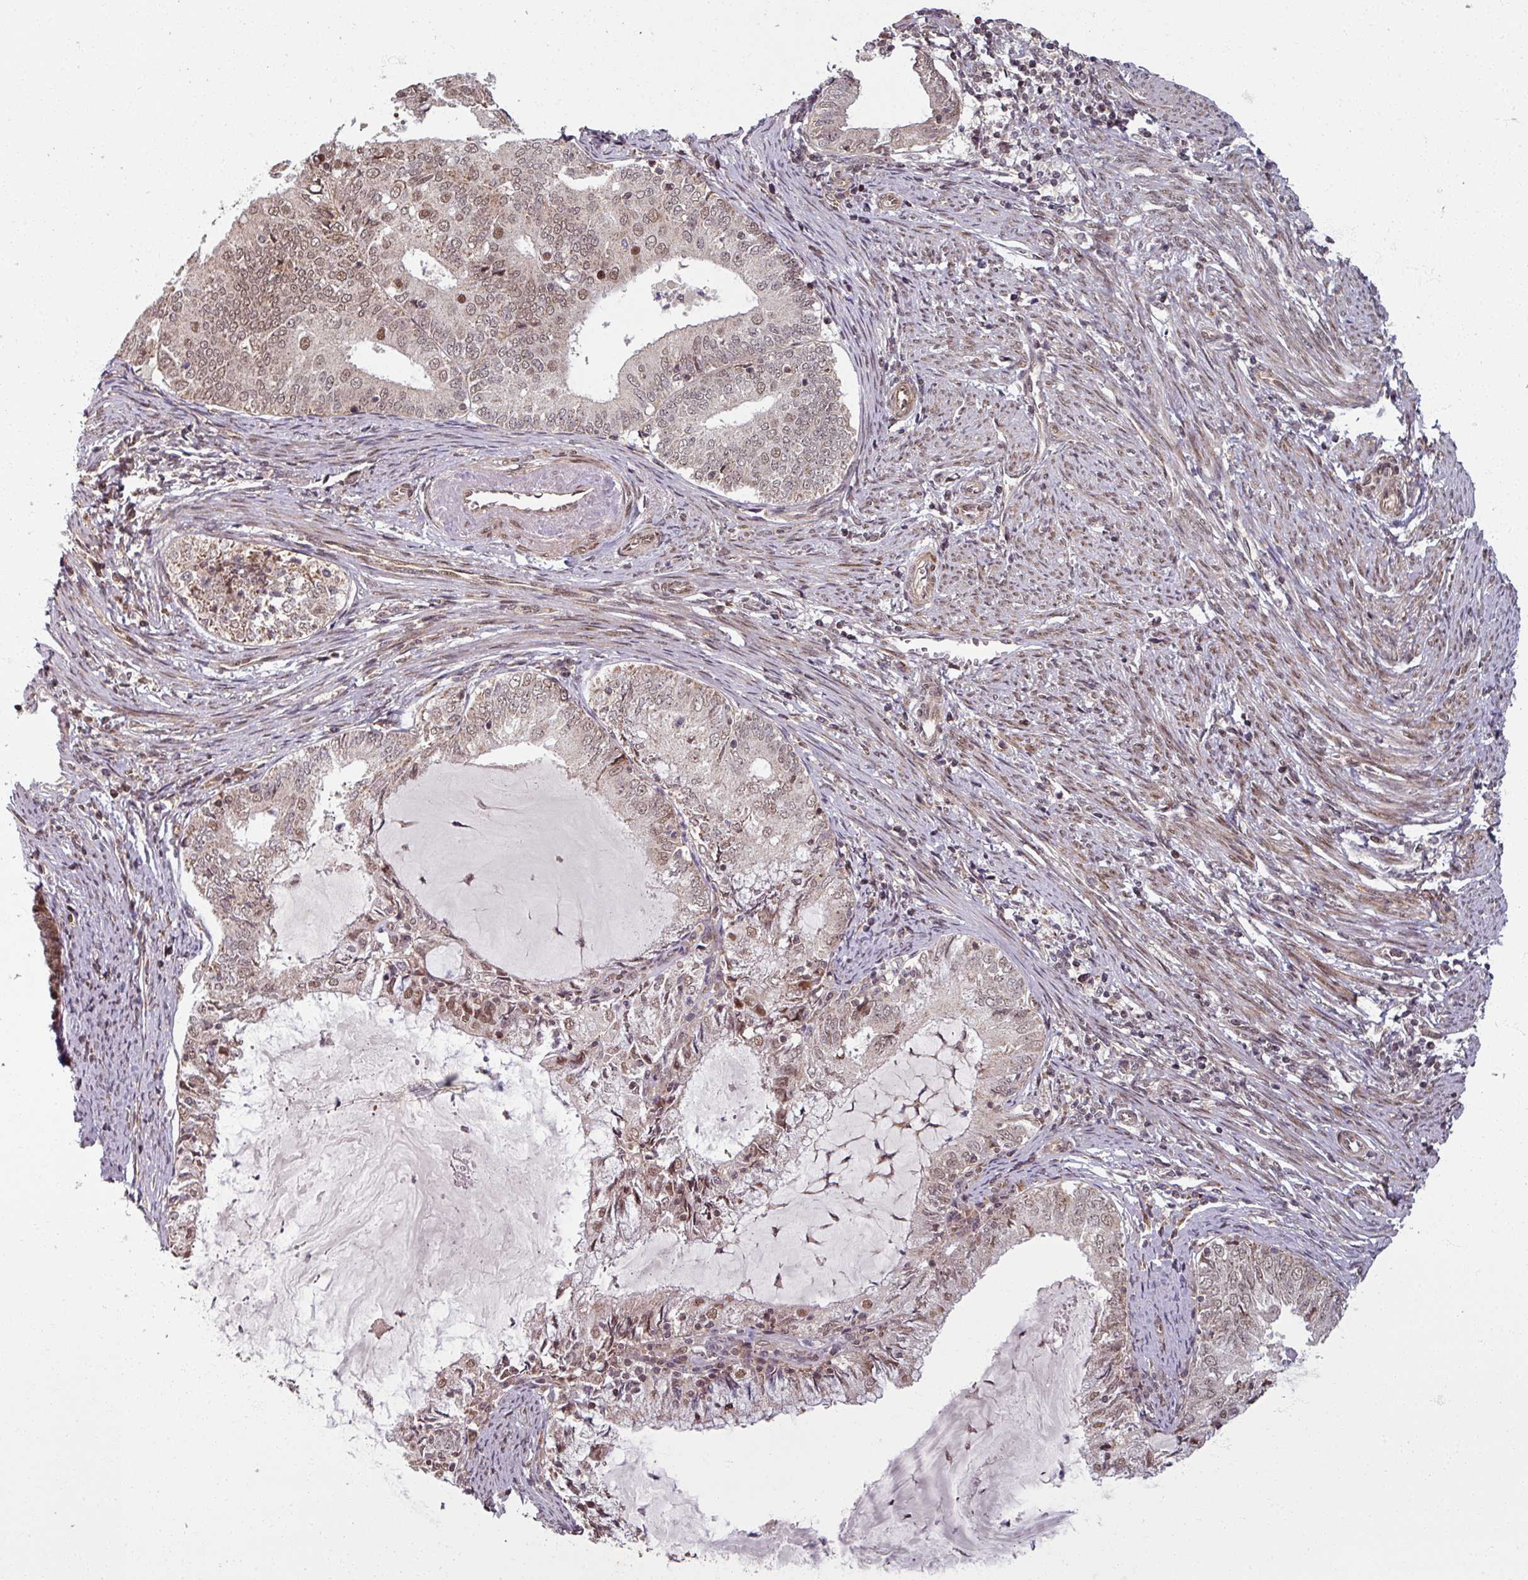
{"staining": {"intensity": "moderate", "quantity": "25%-75%", "location": "nuclear"}, "tissue": "endometrial cancer", "cell_type": "Tumor cells", "image_type": "cancer", "snomed": [{"axis": "morphology", "description": "Adenocarcinoma, NOS"}, {"axis": "topography", "description": "Endometrium"}], "caption": "High-magnification brightfield microscopy of endometrial cancer (adenocarcinoma) stained with DAB (3,3'-diaminobenzidine) (brown) and counterstained with hematoxylin (blue). tumor cells exhibit moderate nuclear expression is present in approximately25%-75% of cells.", "gene": "SWI5", "patient": {"sex": "female", "age": 57}}